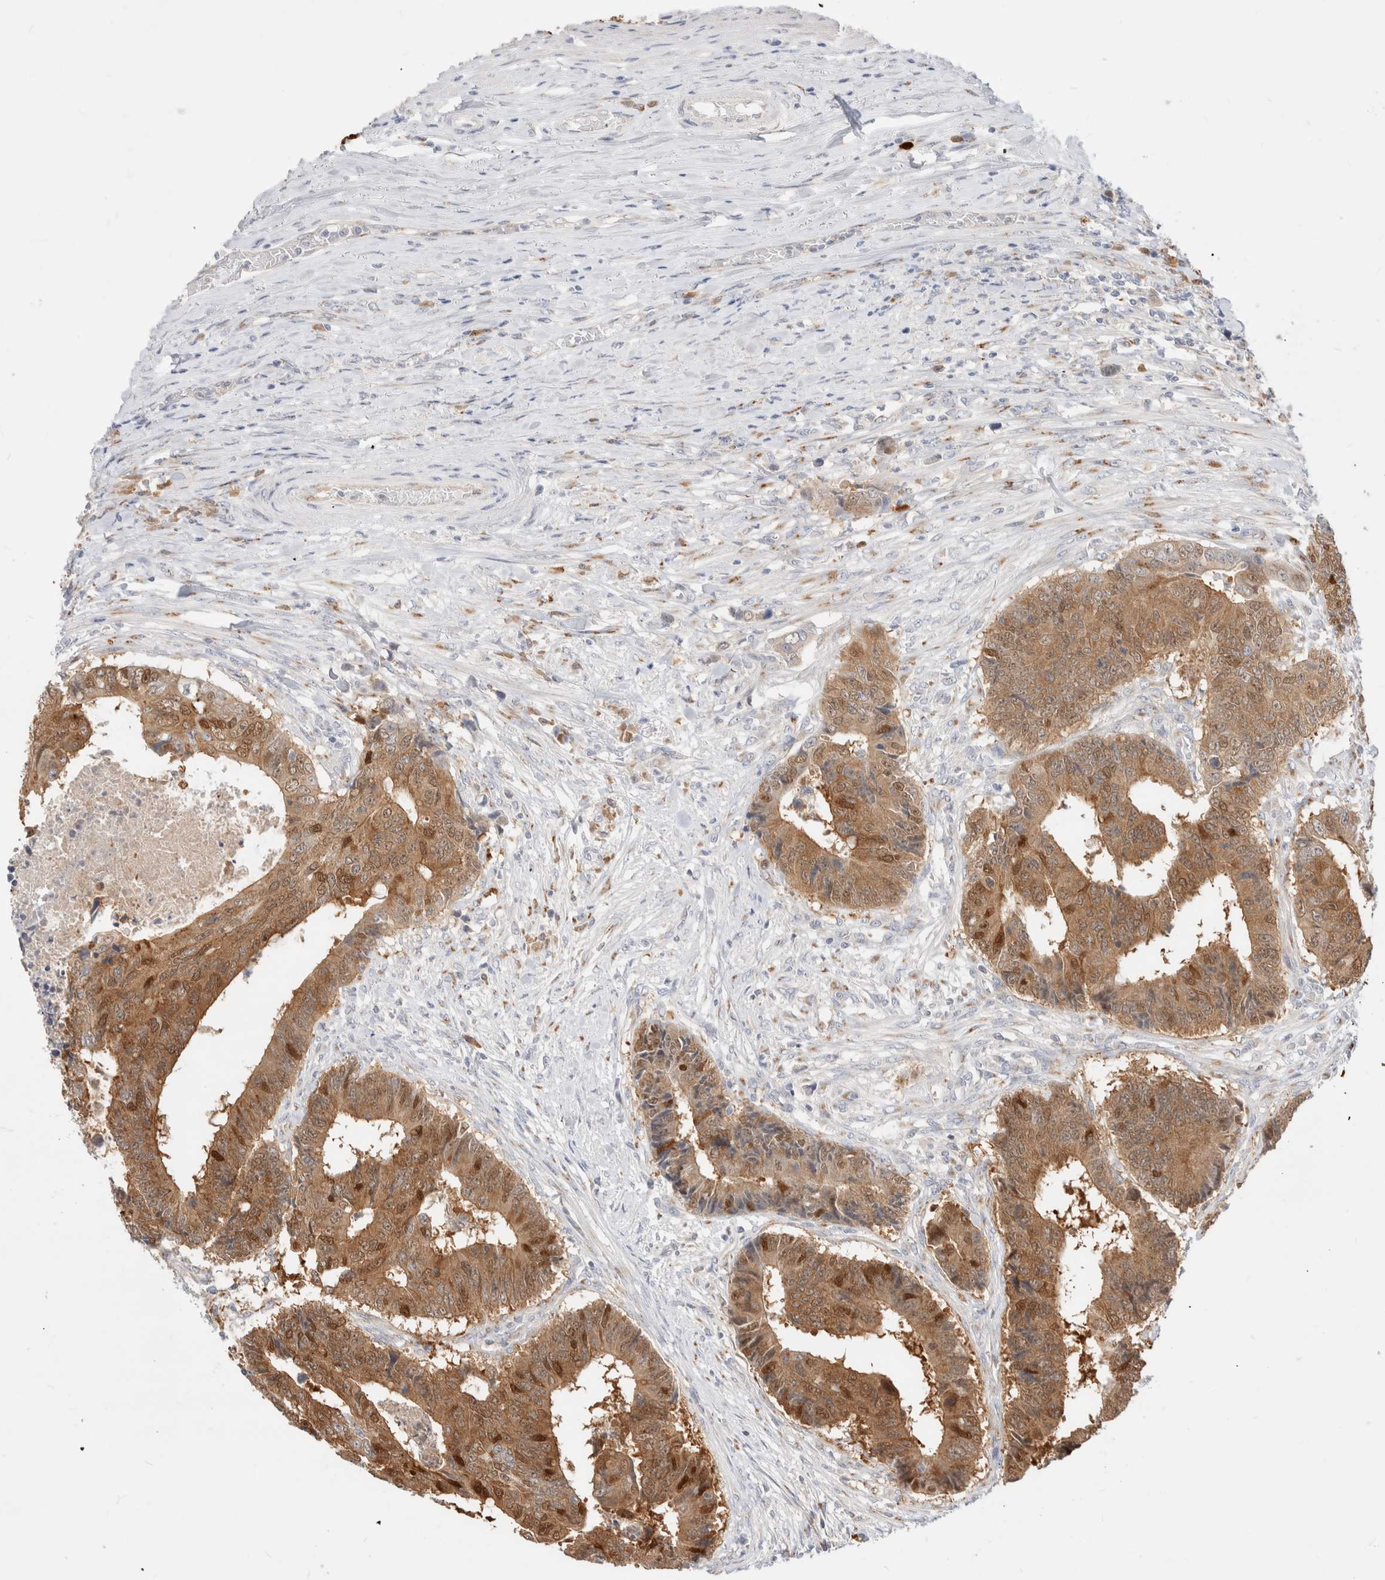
{"staining": {"intensity": "moderate", "quantity": ">75%", "location": "cytoplasmic/membranous,nuclear"}, "tissue": "colorectal cancer", "cell_type": "Tumor cells", "image_type": "cancer", "snomed": [{"axis": "morphology", "description": "Adenocarcinoma, NOS"}, {"axis": "topography", "description": "Rectum"}], "caption": "A high-resolution micrograph shows immunohistochemistry (IHC) staining of colorectal cancer, which reveals moderate cytoplasmic/membranous and nuclear positivity in about >75% of tumor cells. (brown staining indicates protein expression, while blue staining denotes nuclei).", "gene": "EFCAB13", "patient": {"sex": "male", "age": 84}}